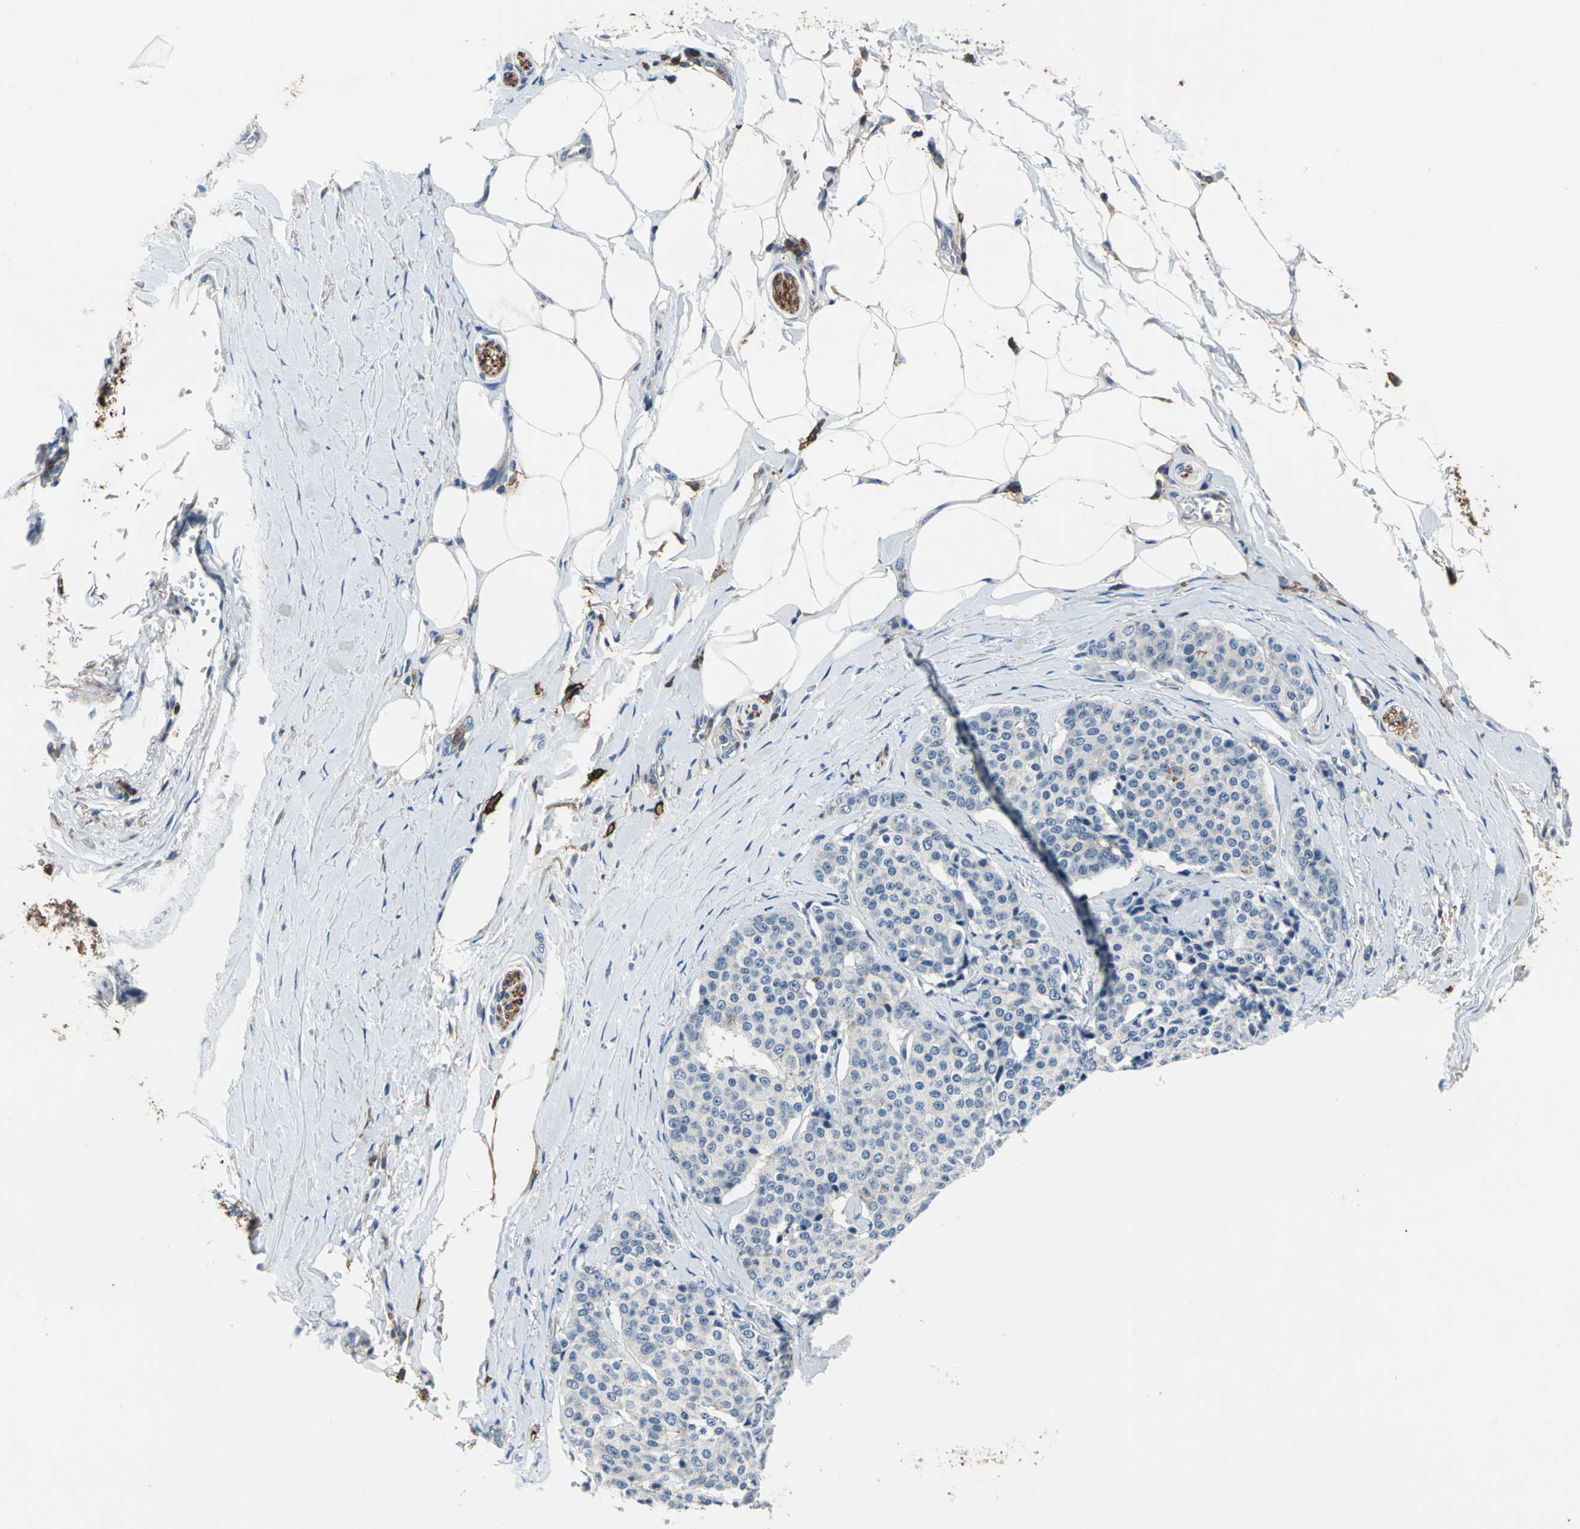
{"staining": {"intensity": "negative", "quantity": "none", "location": "none"}, "tissue": "carcinoid", "cell_type": "Tumor cells", "image_type": "cancer", "snomed": [{"axis": "morphology", "description": "Carcinoid, malignant, NOS"}, {"axis": "topography", "description": "Colon"}], "caption": "DAB (3,3'-diaminobenzidine) immunohistochemical staining of carcinoid demonstrates no significant expression in tumor cells. (Stains: DAB (3,3'-diaminobenzidine) immunohistochemistry (IHC) with hematoxylin counter stain, Microscopy: brightfield microscopy at high magnification).", "gene": "CD44", "patient": {"sex": "female", "age": 61}}